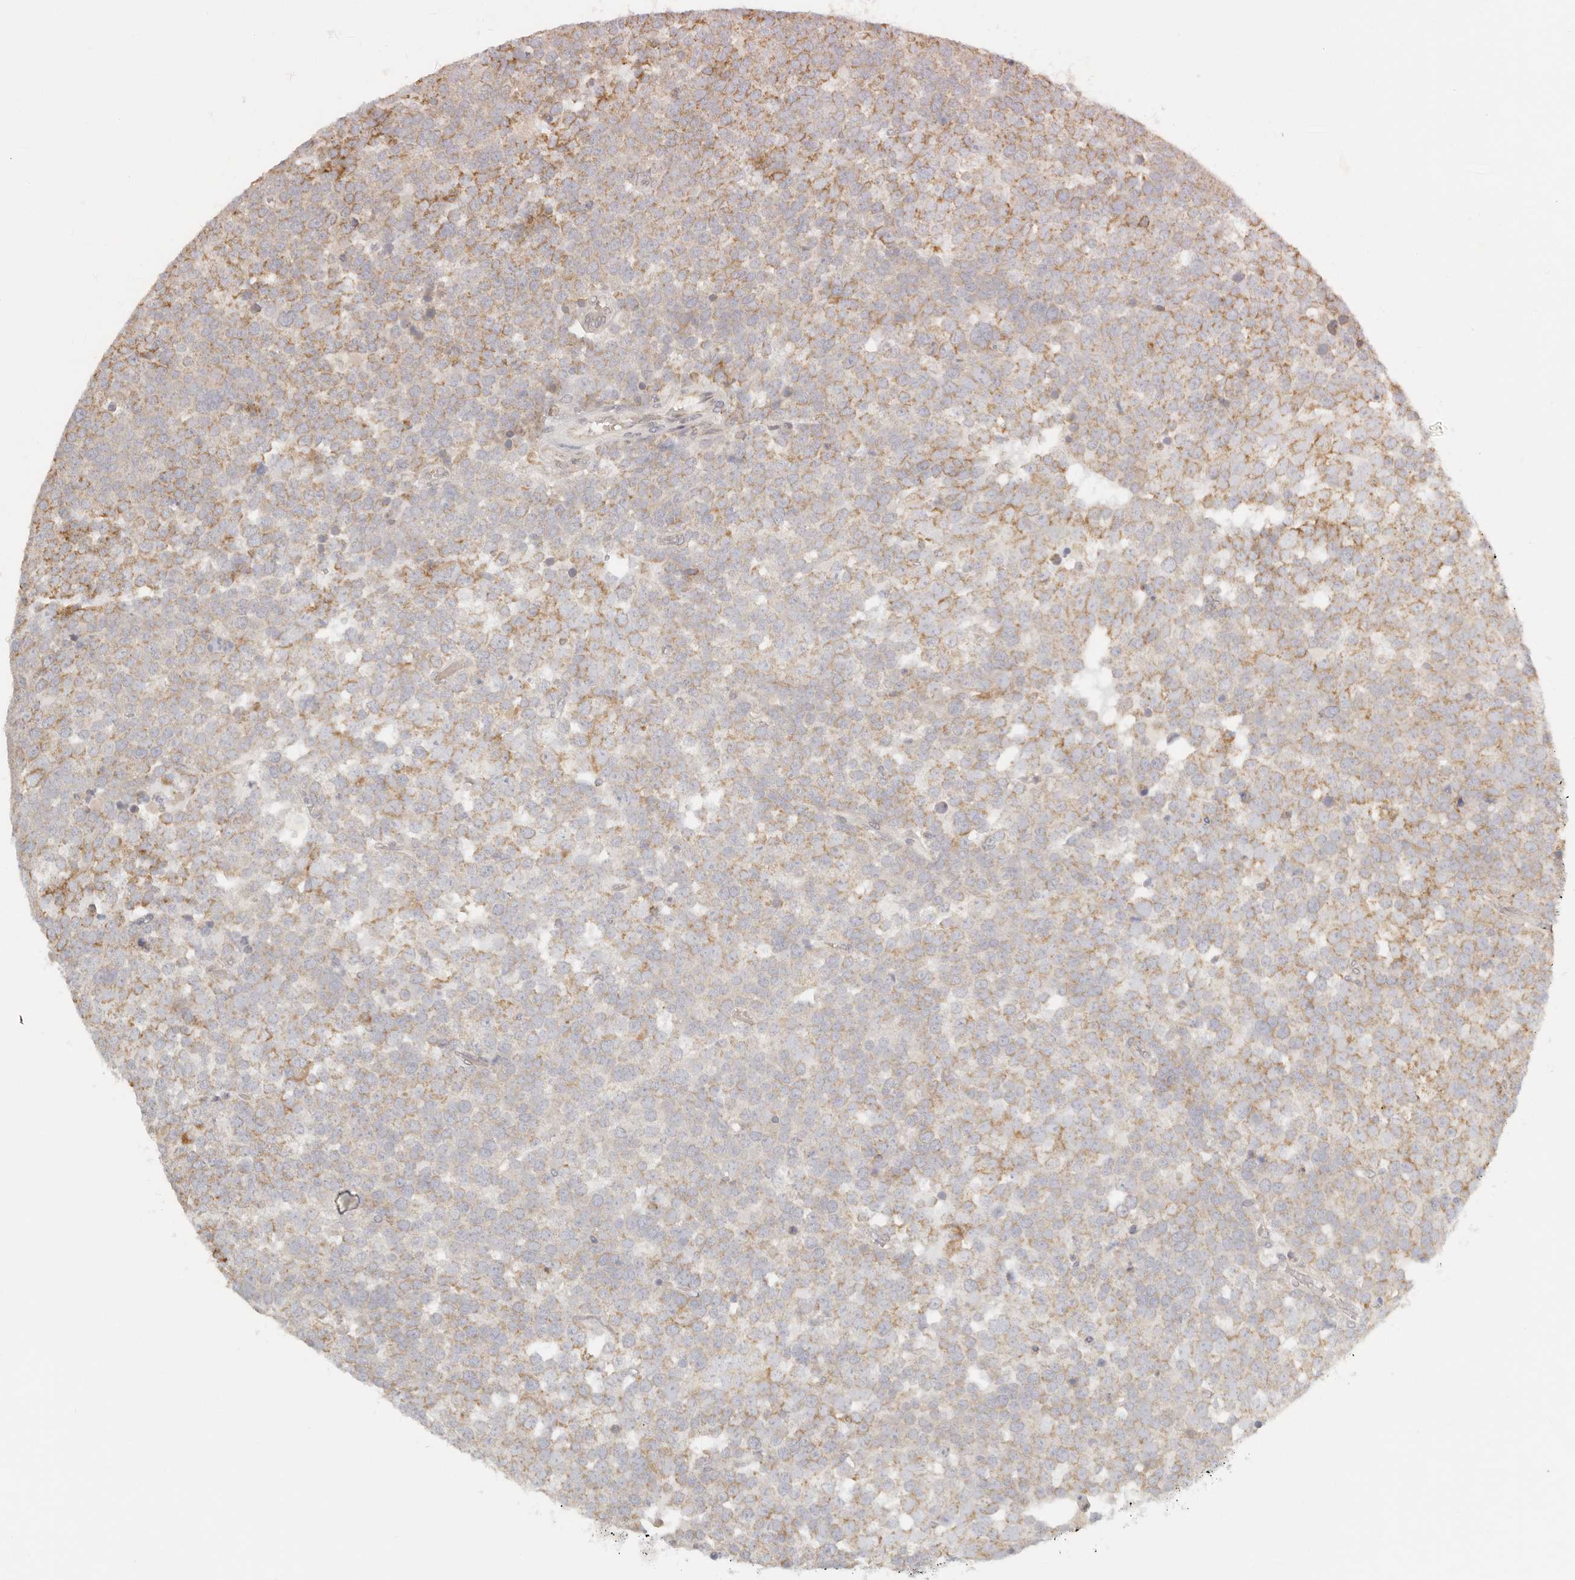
{"staining": {"intensity": "moderate", "quantity": ">75%", "location": "cytoplasmic/membranous"}, "tissue": "testis cancer", "cell_type": "Tumor cells", "image_type": "cancer", "snomed": [{"axis": "morphology", "description": "Seminoma, NOS"}, {"axis": "topography", "description": "Testis"}], "caption": "Immunohistochemistry staining of seminoma (testis), which demonstrates medium levels of moderate cytoplasmic/membranous expression in about >75% of tumor cells indicating moderate cytoplasmic/membranous protein expression. The staining was performed using DAB (3,3'-diaminobenzidine) (brown) for protein detection and nuclei were counterstained in hematoxylin (blue).", "gene": "KDF1", "patient": {"sex": "male", "age": 71}}